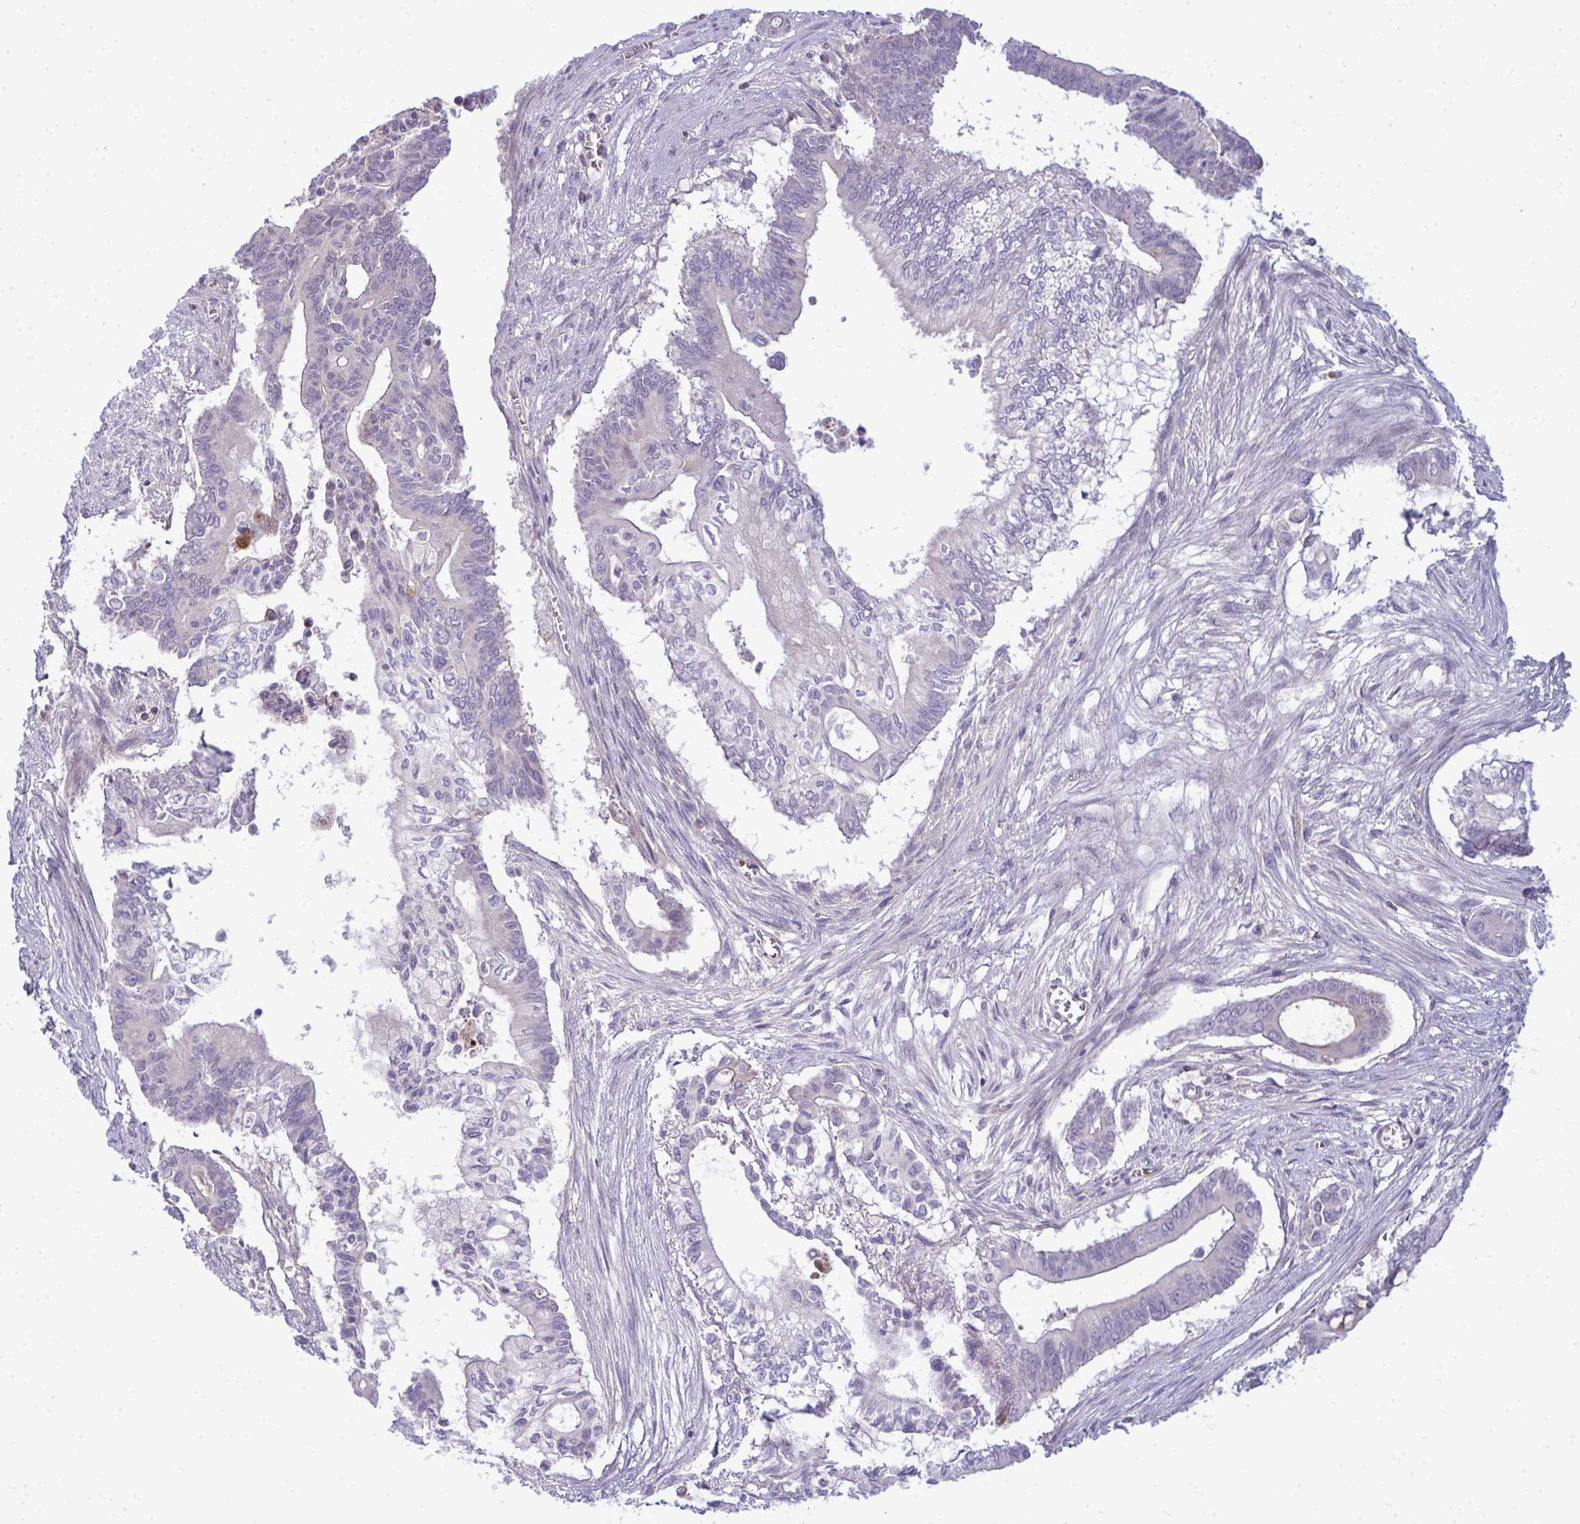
{"staining": {"intensity": "weak", "quantity": "<25%", "location": "cytoplasmic/membranous"}, "tissue": "pancreatic cancer", "cell_type": "Tumor cells", "image_type": "cancer", "snomed": [{"axis": "morphology", "description": "Adenocarcinoma, NOS"}, {"axis": "topography", "description": "Pancreas"}], "caption": "Pancreatic cancer was stained to show a protein in brown. There is no significant positivity in tumor cells.", "gene": "SLC14A1", "patient": {"sex": "male", "age": 68}}